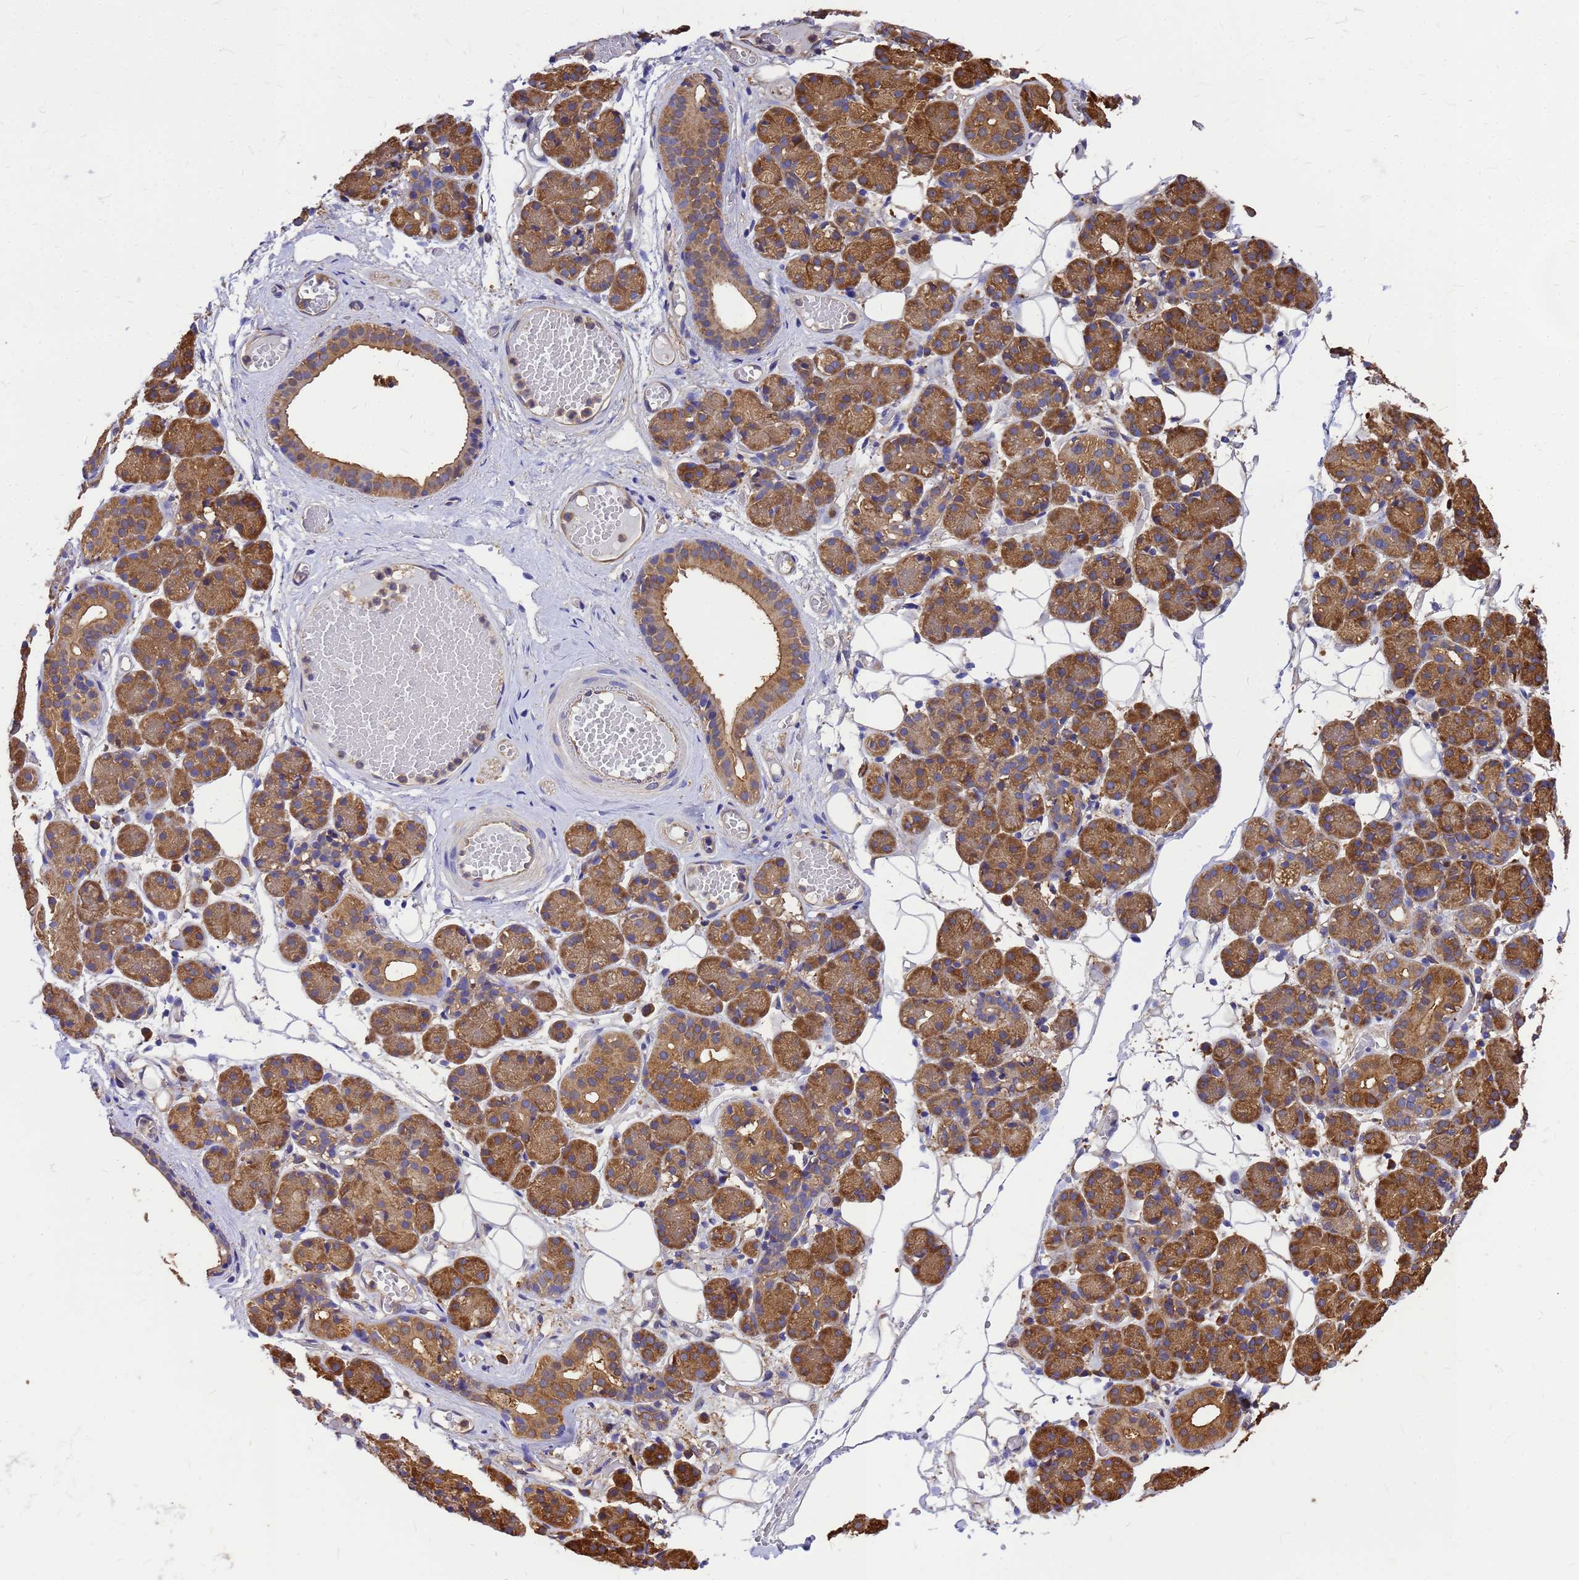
{"staining": {"intensity": "moderate", "quantity": ">75%", "location": "cytoplasmic/membranous"}, "tissue": "salivary gland", "cell_type": "Glandular cells", "image_type": "normal", "snomed": [{"axis": "morphology", "description": "Normal tissue, NOS"}, {"axis": "topography", "description": "Salivary gland"}], "caption": "Immunohistochemistry image of benign human salivary gland stained for a protein (brown), which shows medium levels of moderate cytoplasmic/membranous staining in approximately >75% of glandular cells.", "gene": "GID4", "patient": {"sex": "male", "age": 63}}